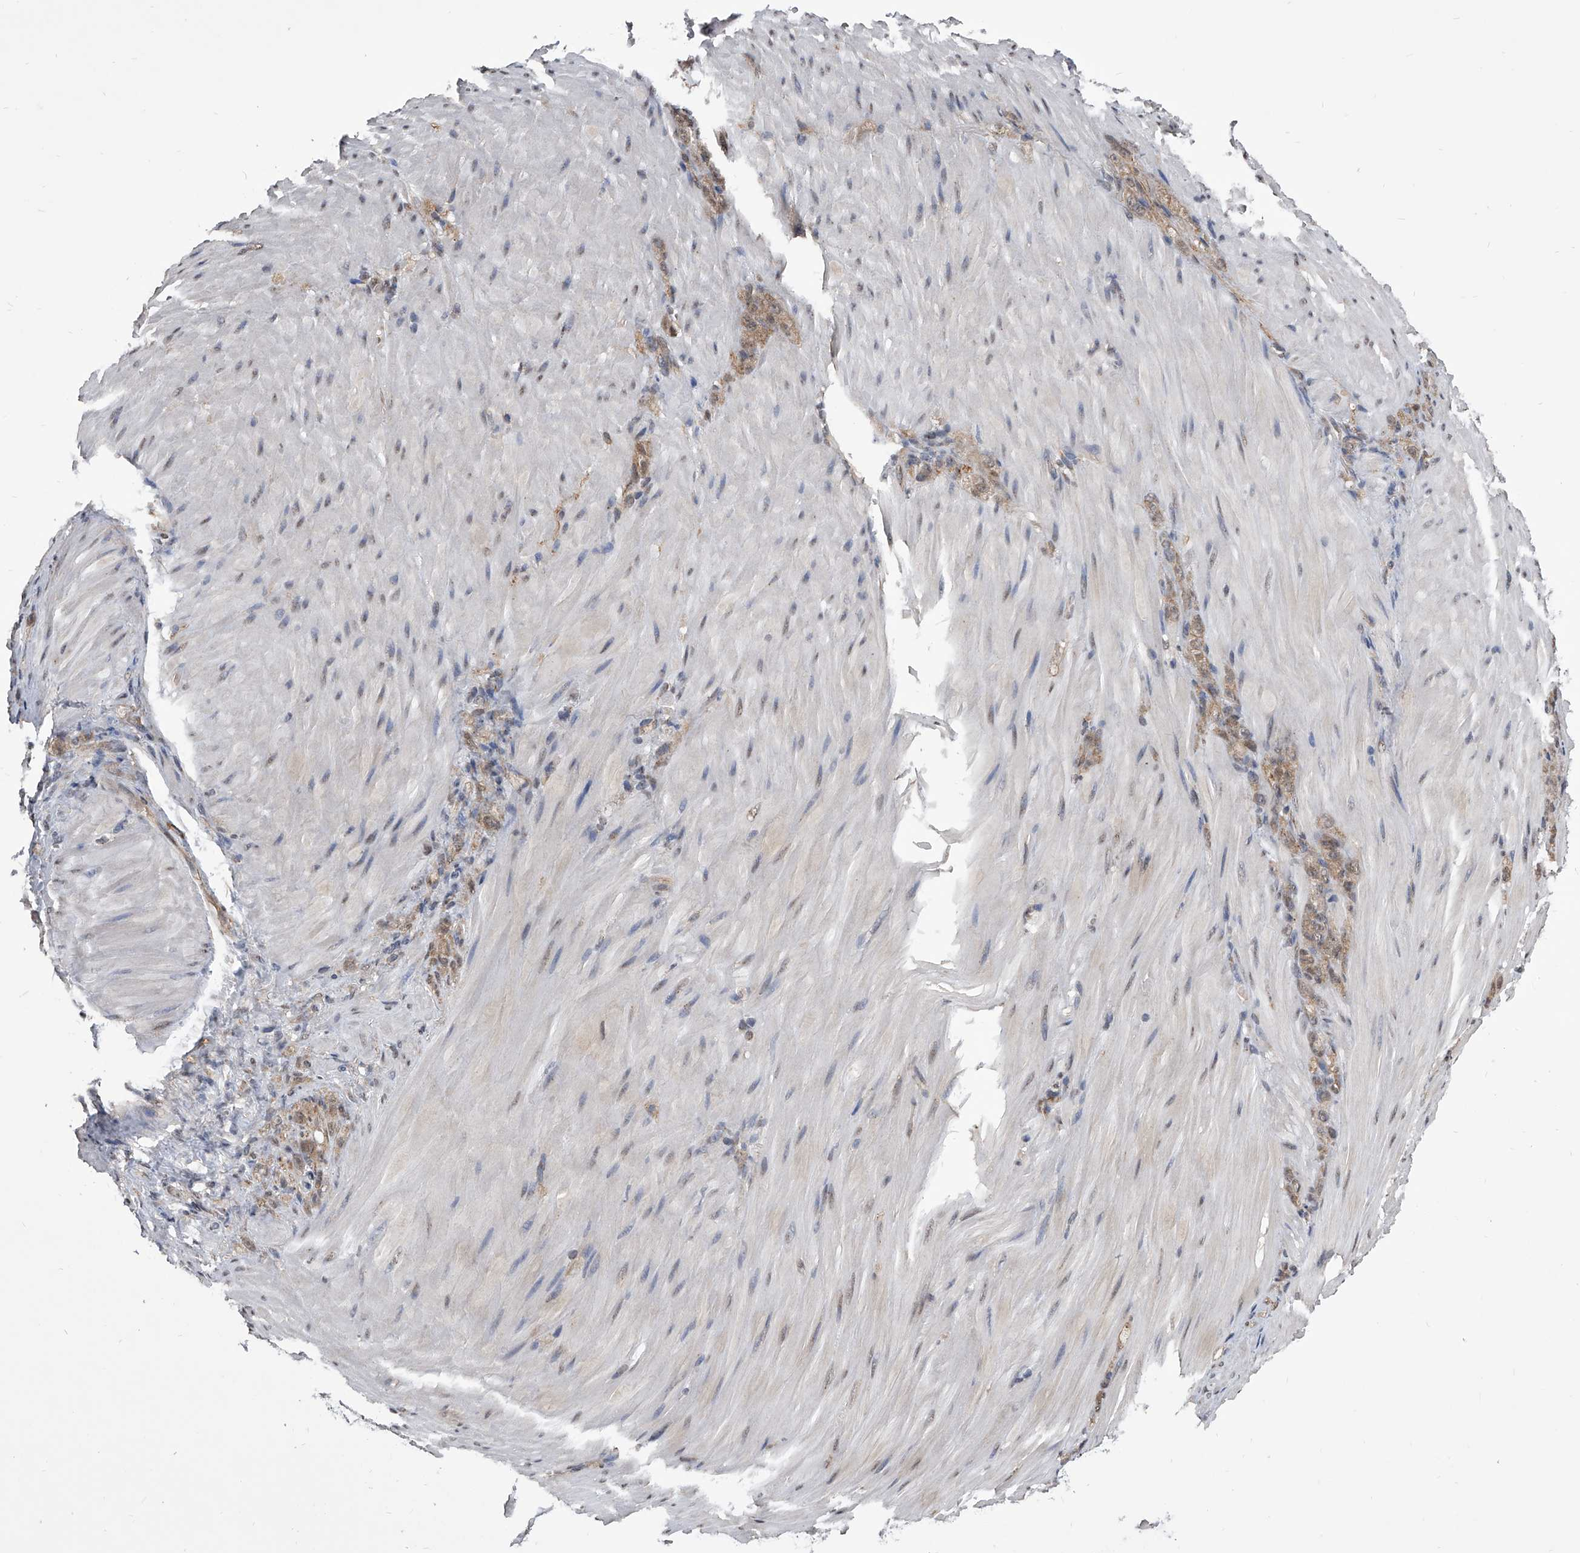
{"staining": {"intensity": "weak", "quantity": ">75%", "location": "cytoplasmic/membranous,nuclear"}, "tissue": "stomach cancer", "cell_type": "Tumor cells", "image_type": "cancer", "snomed": [{"axis": "morphology", "description": "Normal tissue, NOS"}, {"axis": "morphology", "description": "Adenocarcinoma, NOS"}, {"axis": "topography", "description": "Stomach"}], "caption": "Stomach cancer (adenocarcinoma) stained with DAB (3,3'-diaminobenzidine) immunohistochemistry (IHC) reveals low levels of weak cytoplasmic/membranous and nuclear expression in about >75% of tumor cells.", "gene": "ZNF76", "patient": {"sex": "male", "age": 82}}